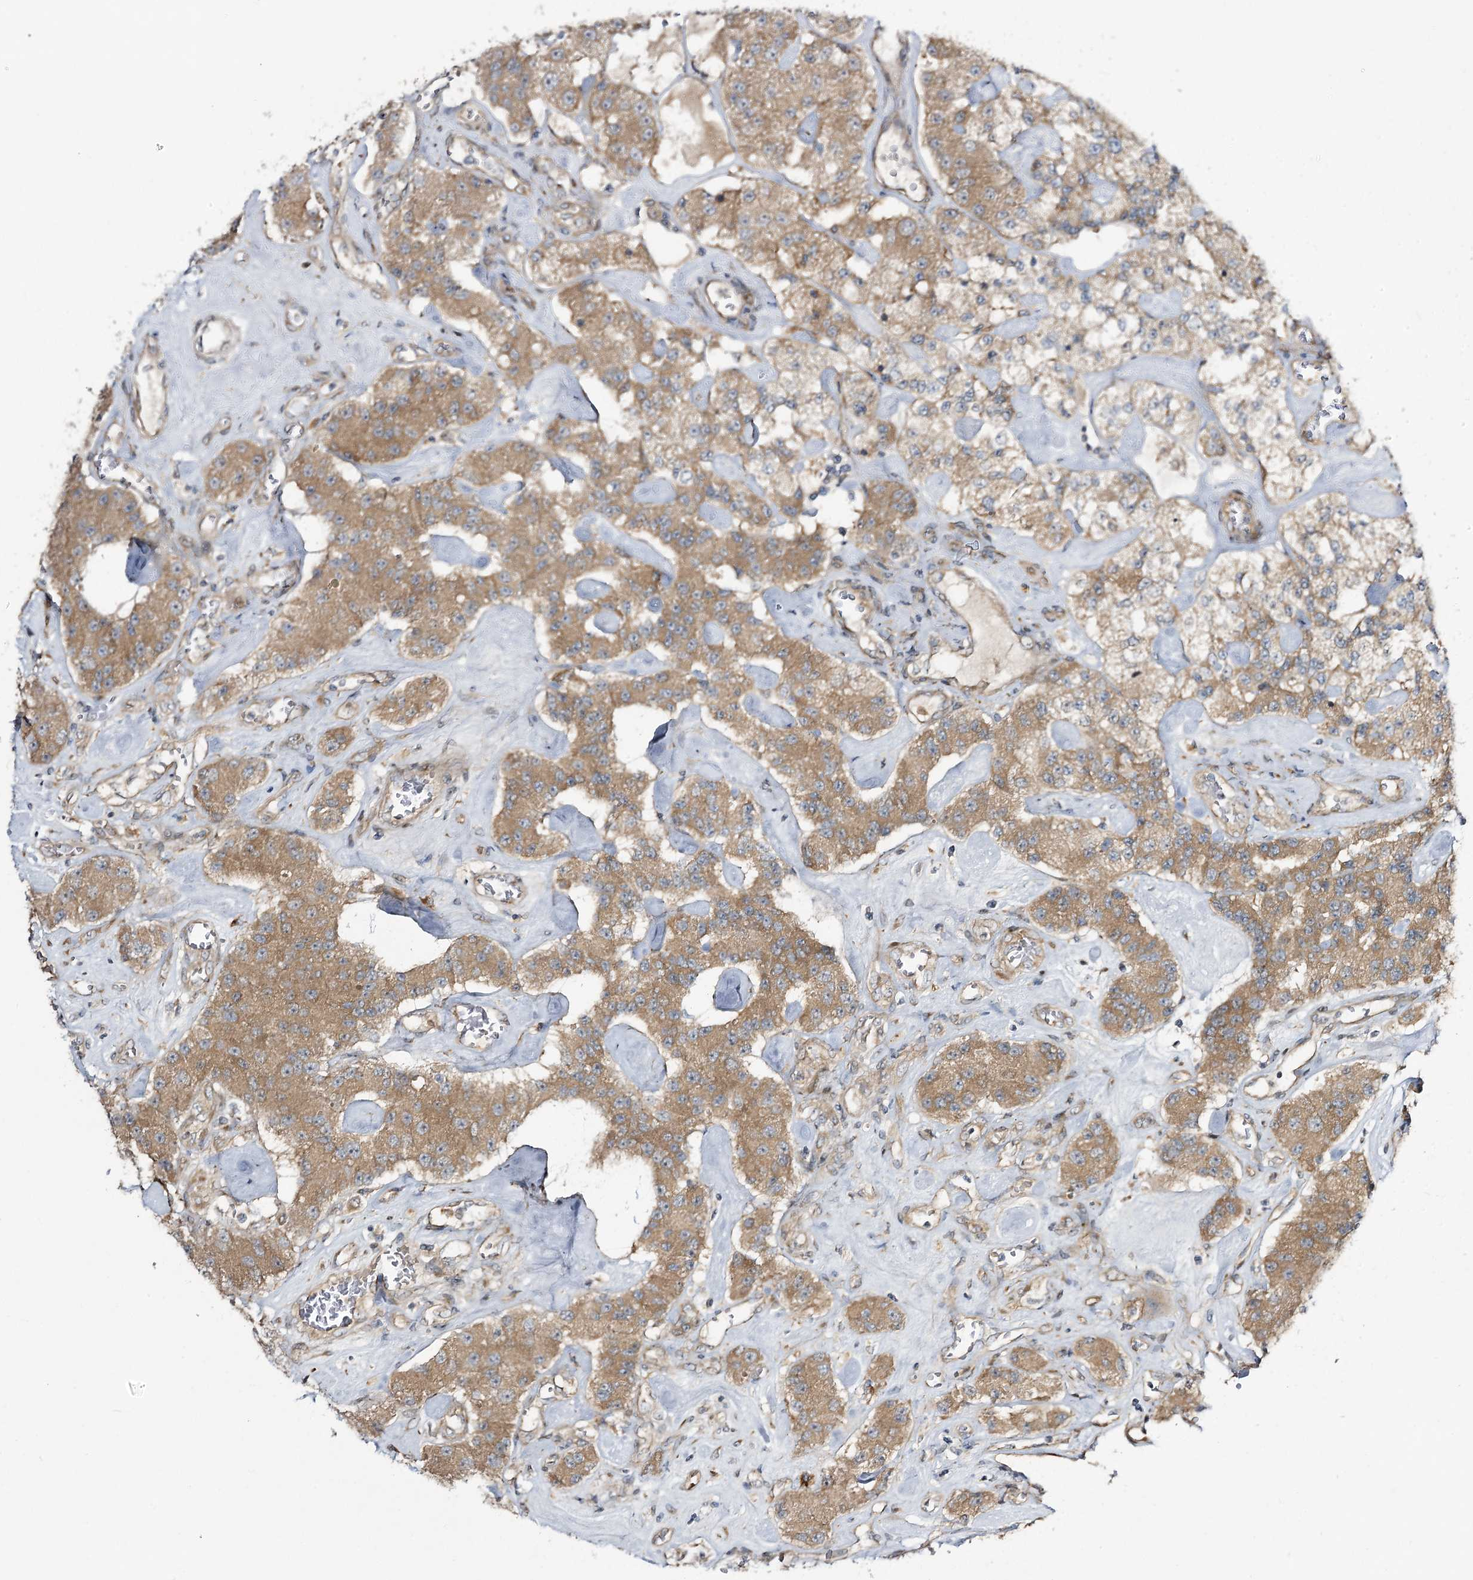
{"staining": {"intensity": "moderate", "quantity": ">75%", "location": "cytoplasmic/membranous"}, "tissue": "carcinoid", "cell_type": "Tumor cells", "image_type": "cancer", "snomed": [{"axis": "morphology", "description": "Carcinoid, malignant, NOS"}, {"axis": "topography", "description": "Pancreas"}], "caption": "The image exhibits a brown stain indicating the presence of a protein in the cytoplasmic/membranous of tumor cells in carcinoid (malignant). Using DAB (3,3'-diaminobenzidine) (brown) and hematoxylin (blue) stains, captured at high magnification using brightfield microscopy.", "gene": "C11orf80", "patient": {"sex": "male", "age": 41}}